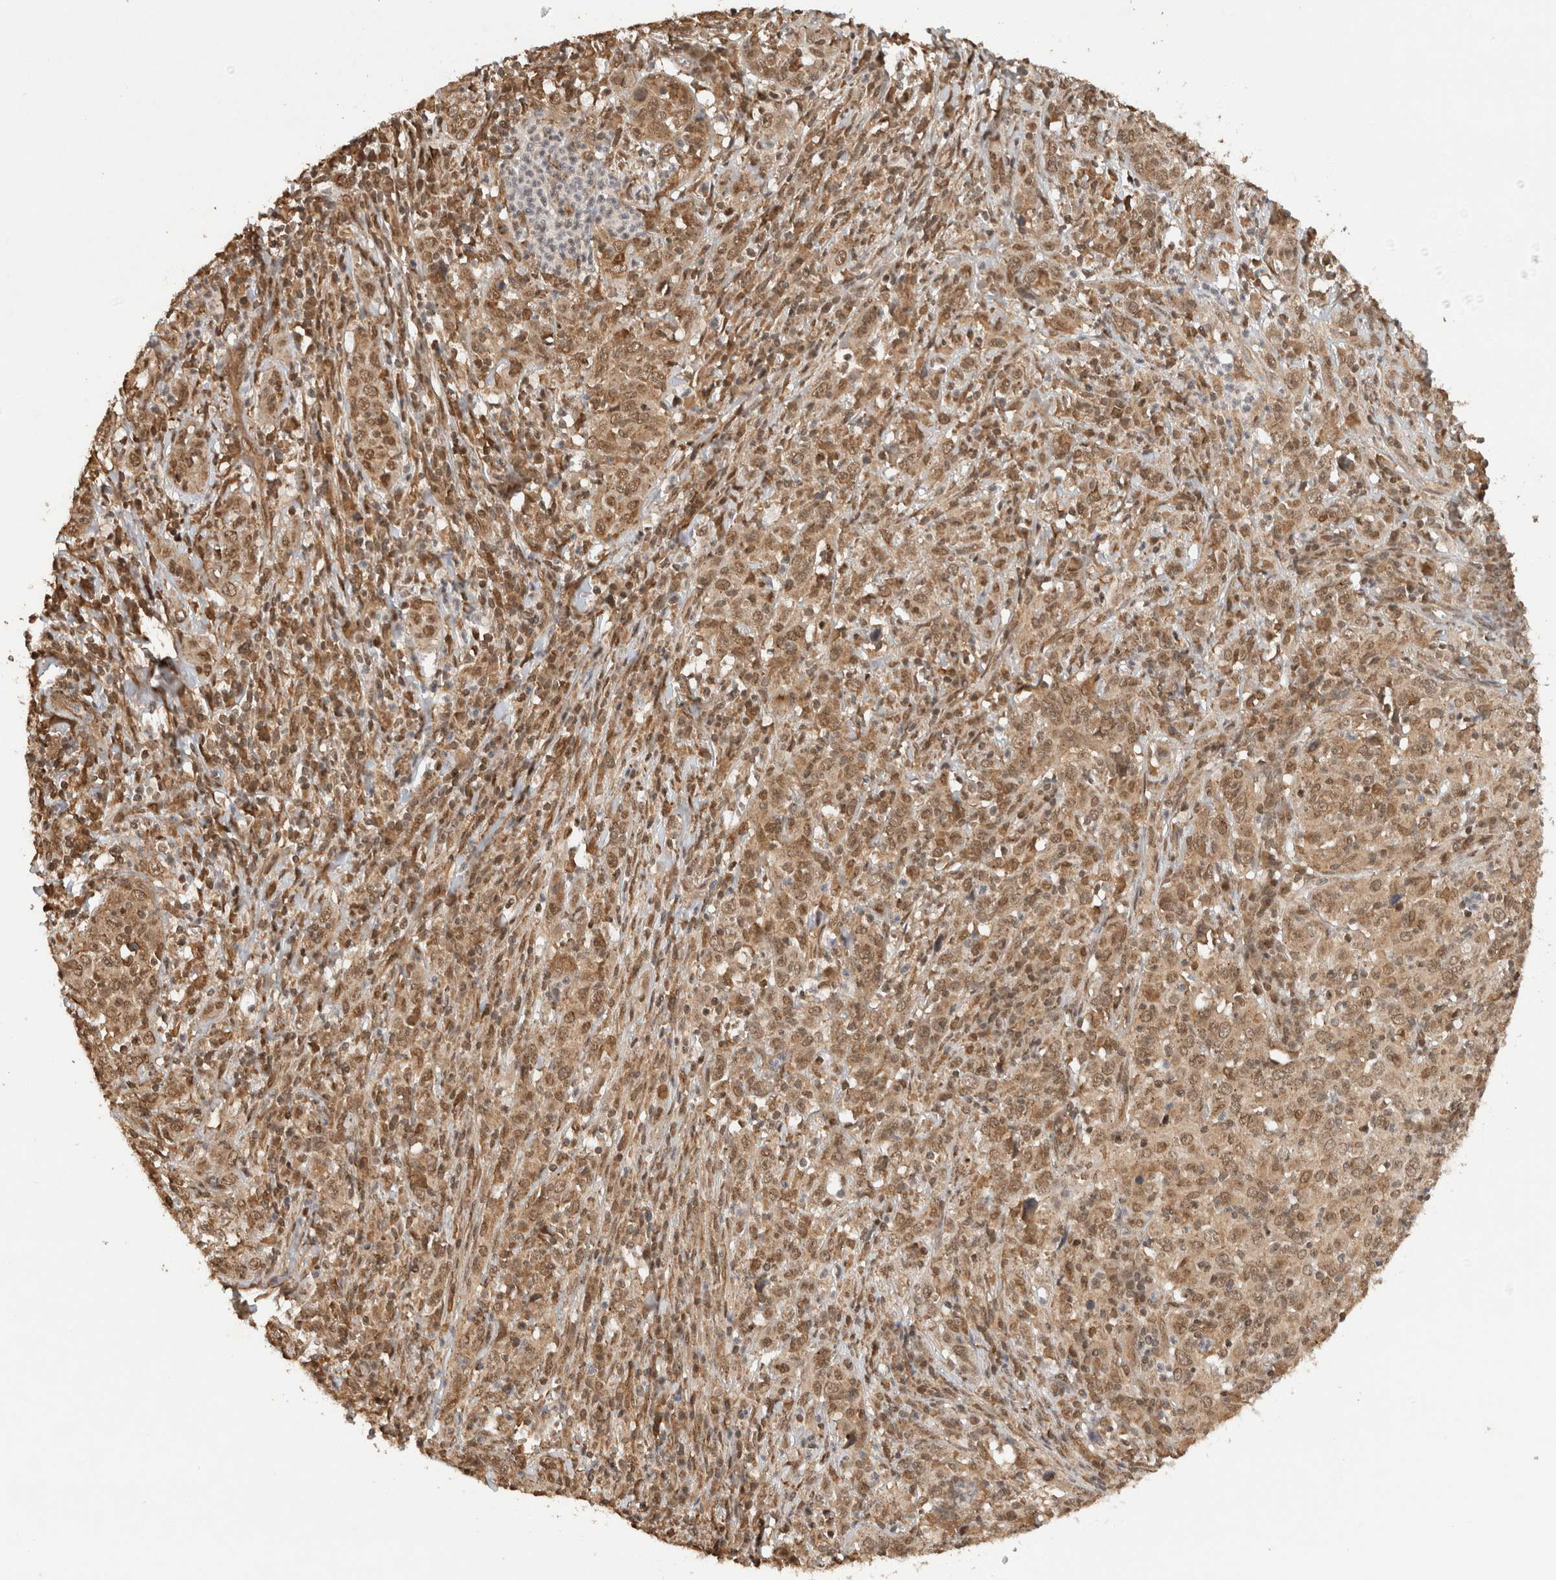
{"staining": {"intensity": "moderate", "quantity": ">75%", "location": "cytoplasmic/membranous,nuclear"}, "tissue": "cervical cancer", "cell_type": "Tumor cells", "image_type": "cancer", "snomed": [{"axis": "morphology", "description": "Squamous cell carcinoma, NOS"}, {"axis": "topography", "description": "Cervix"}], "caption": "The immunohistochemical stain shows moderate cytoplasmic/membranous and nuclear expression in tumor cells of cervical cancer (squamous cell carcinoma) tissue. Immunohistochemistry stains the protein in brown and the nuclei are stained blue.", "gene": "C1orf21", "patient": {"sex": "female", "age": 46}}